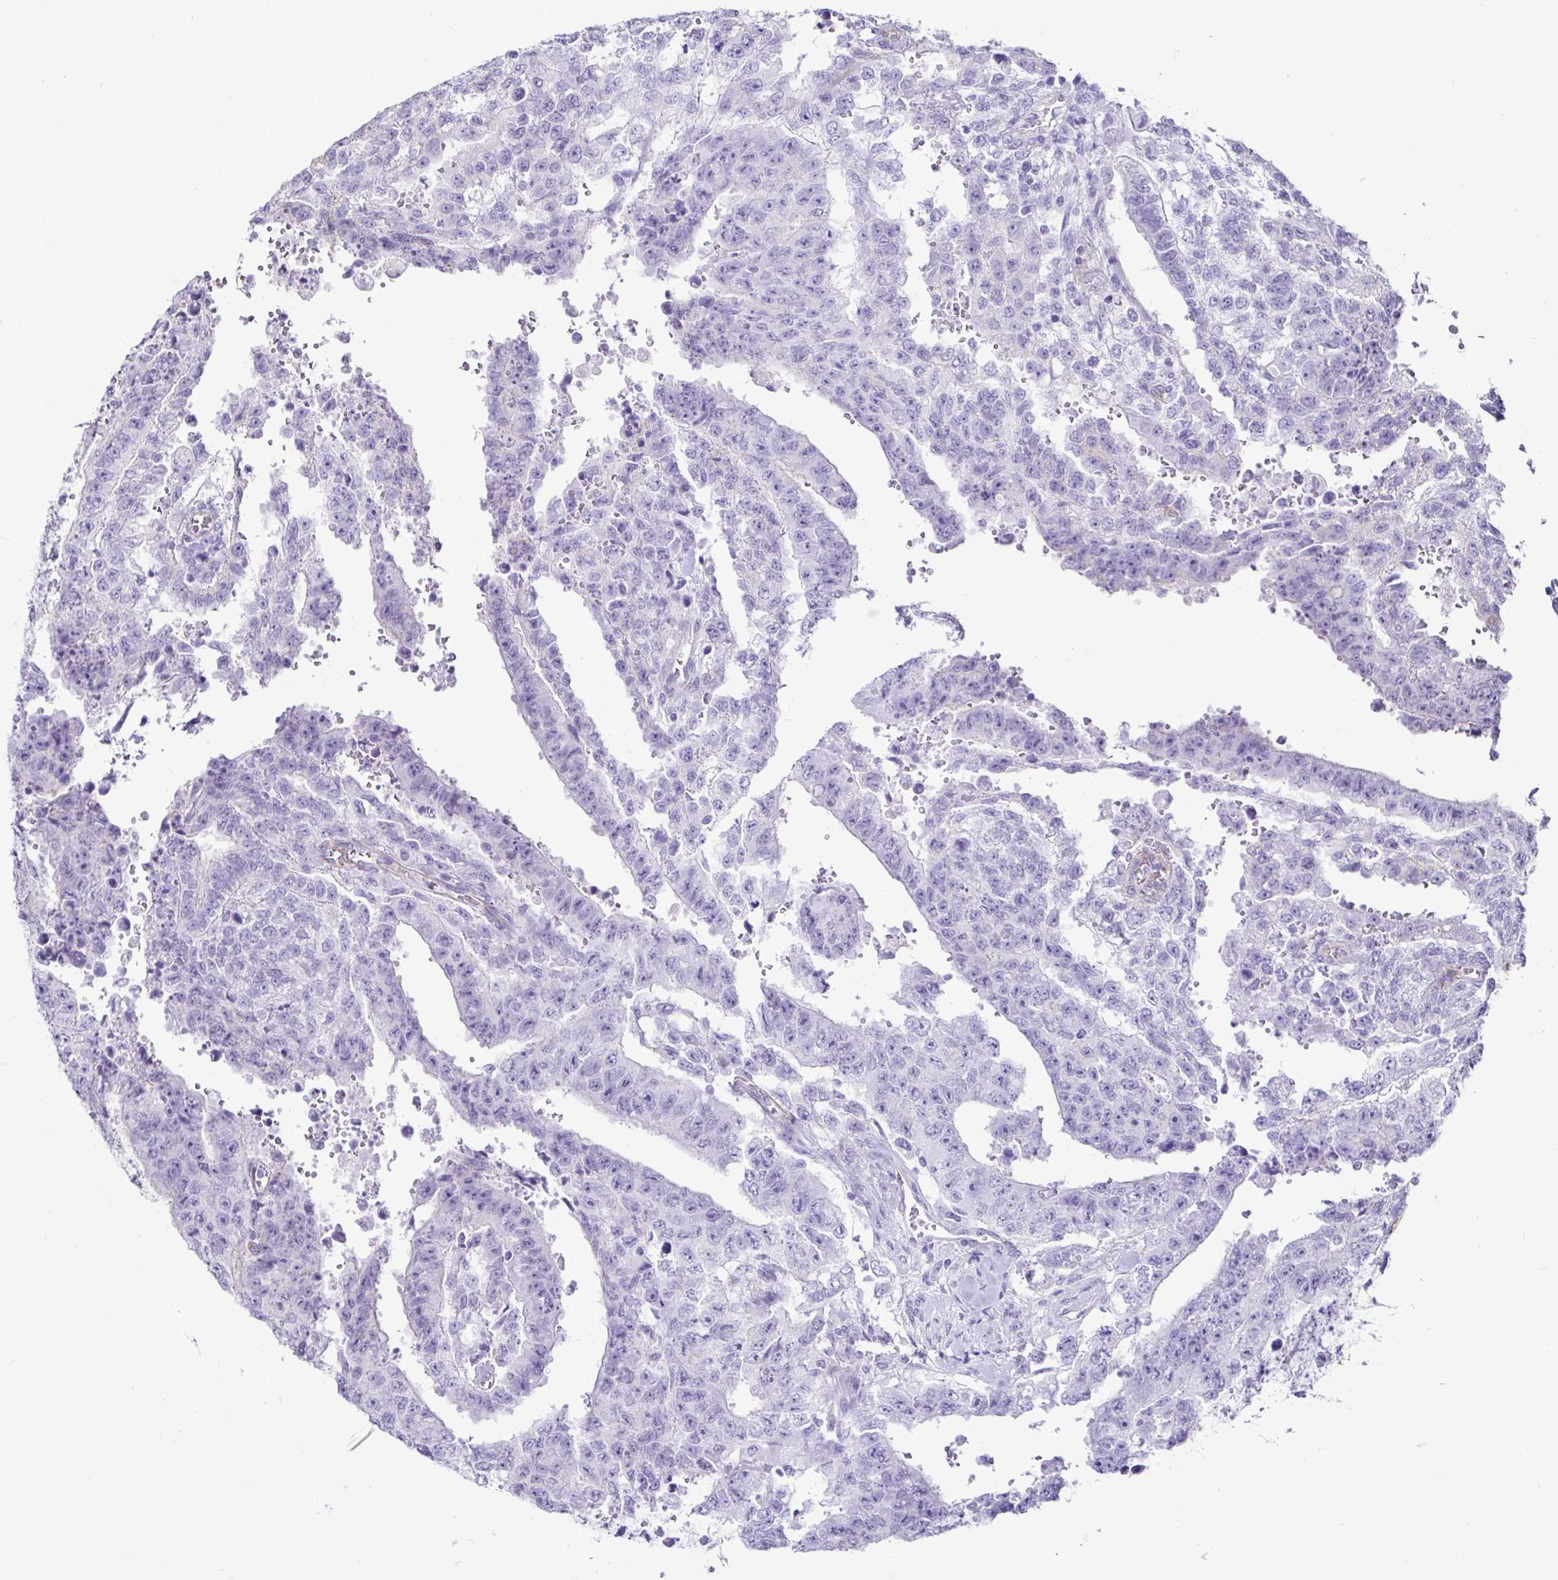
{"staining": {"intensity": "negative", "quantity": "none", "location": "none"}, "tissue": "testis cancer", "cell_type": "Tumor cells", "image_type": "cancer", "snomed": [{"axis": "morphology", "description": "Carcinoma, Embryonal, NOS"}, {"axis": "topography", "description": "Testis"}], "caption": "Tumor cells are negative for brown protein staining in testis embryonal carcinoma. (Brightfield microscopy of DAB (3,3'-diaminobenzidine) IHC at high magnification).", "gene": "CASP14", "patient": {"sex": "male", "age": 24}}